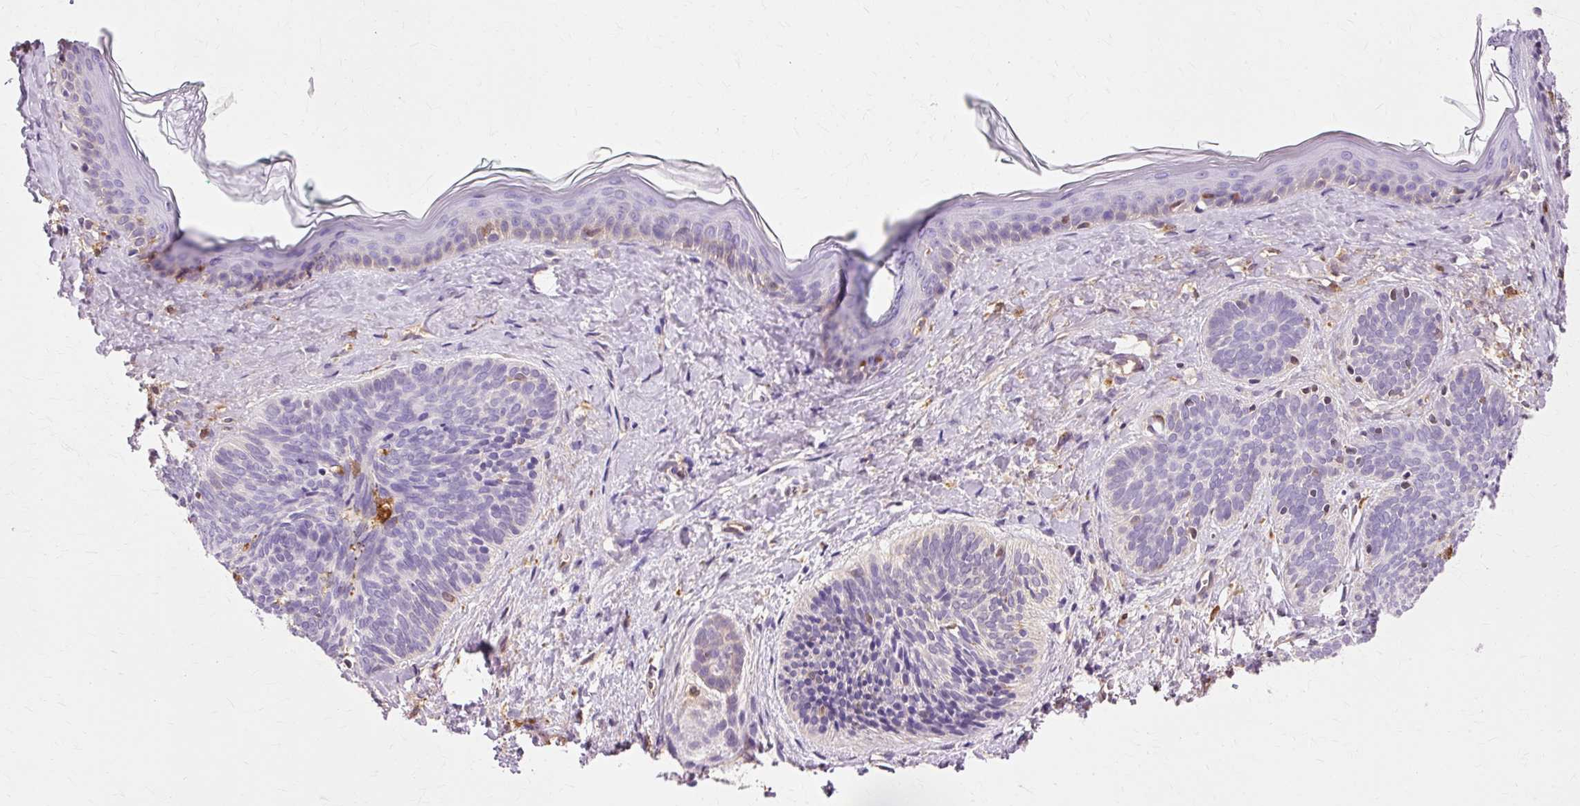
{"staining": {"intensity": "negative", "quantity": "none", "location": "none"}, "tissue": "skin cancer", "cell_type": "Tumor cells", "image_type": "cancer", "snomed": [{"axis": "morphology", "description": "Basal cell carcinoma"}, {"axis": "topography", "description": "Skin"}], "caption": "Human skin cancer (basal cell carcinoma) stained for a protein using immunohistochemistry (IHC) displays no expression in tumor cells.", "gene": "GPX1", "patient": {"sex": "female", "age": 81}}